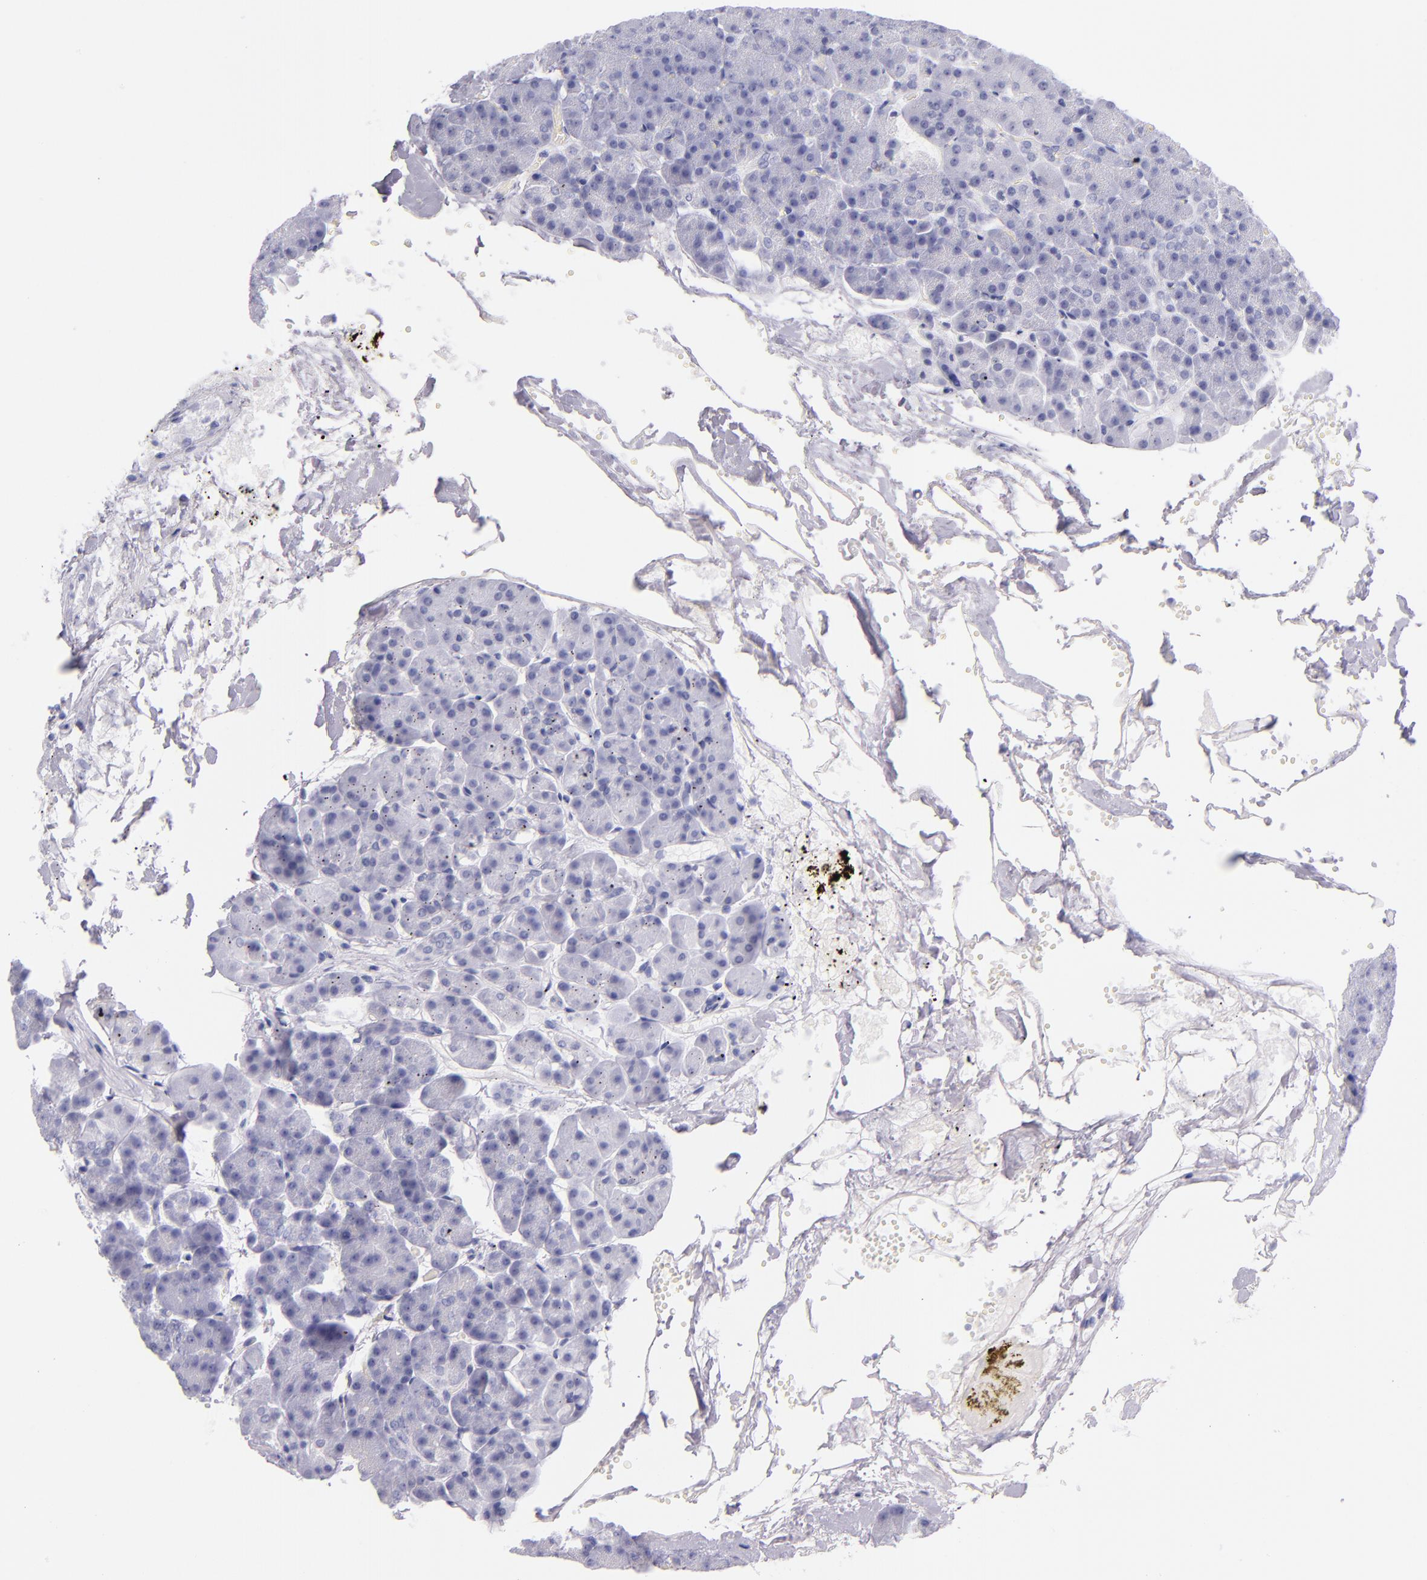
{"staining": {"intensity": "negative", "quantity": "none", "location": "none"}, "tissue": "carcinoid", "cell_type": "Tumor cells", "image_type": "cancer", "snomed": [{"axis": "morphology", "description": "Normal tissue, NOS"}, {"axis": "morphology", "description": "Carcinoid, malignant, NOS"}, {"axis": "topography", "description": "Pancreas"}], "caption": "DAB immunohistochemical staining of carcinoid reveals no significant expression in tumor cells.", "gene": "IRF4", "patient": {"sex": "female", "age": 35}}